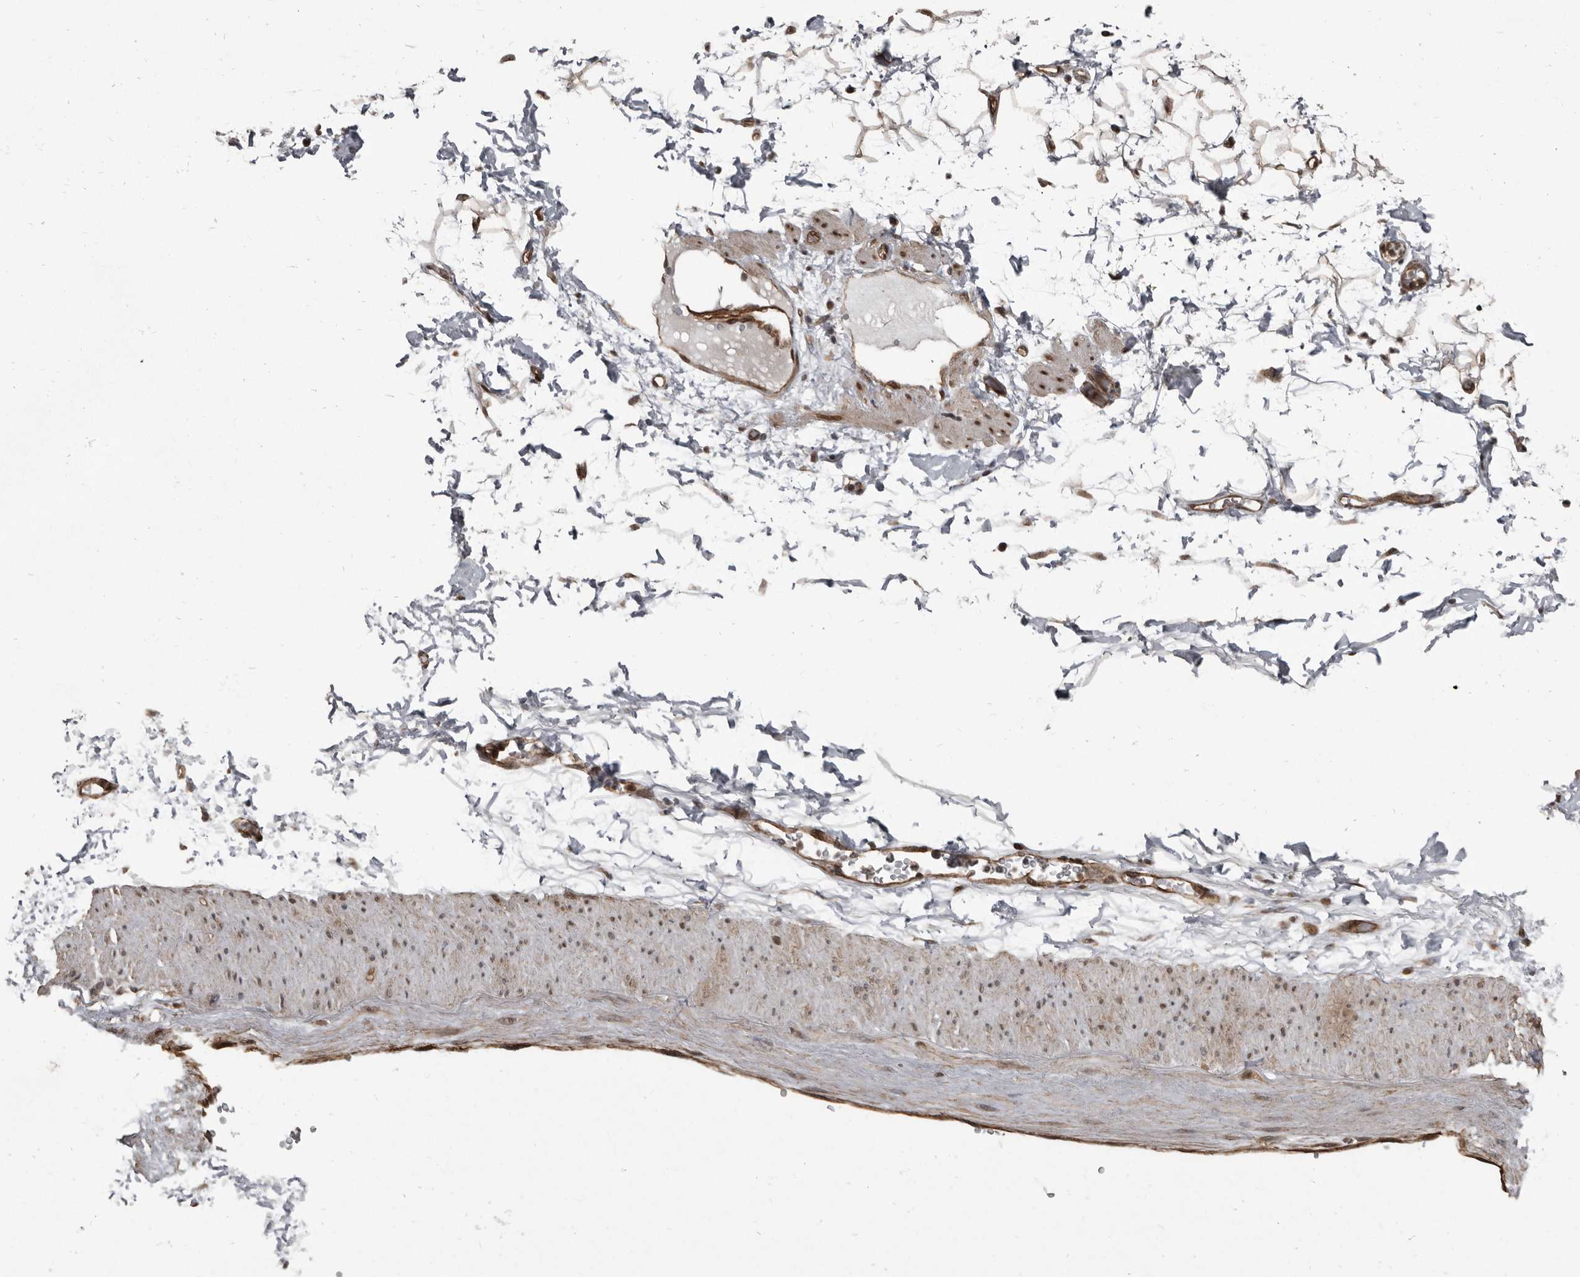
{"staining": {"intensity": "moderate", "quantity": ">75%", "location": "cytoplasmic/membranous,nuclear"}, "tissue": "adipose tissue", "cell_type": "Adipocytes", "image_type": "normal", "snomed": [{"axis": "morphology", "description": "Normal tissue, NOS"}, {"axis": "morphology", "description": "Adenocarcinoma, NOS"}, {"axis": "topography", "description": "Pancreas"}, {"axis": "topography", "description": "Peripheral nerve tissue"}], "caption": "Immunohistochemistry (IHC) image of benign adipose tissue: adipose tissue stained using immunohistochemistry (IHC) shows medium levels of moderate protein expression localized specifically in the cytoplasmic/membranous,nuclear of adipocytes, appearing as a cytoplasmic/membranous,nuclear brown color.", "gene": "CHD1L", "patient": {"sex": "male", "age": 59}}